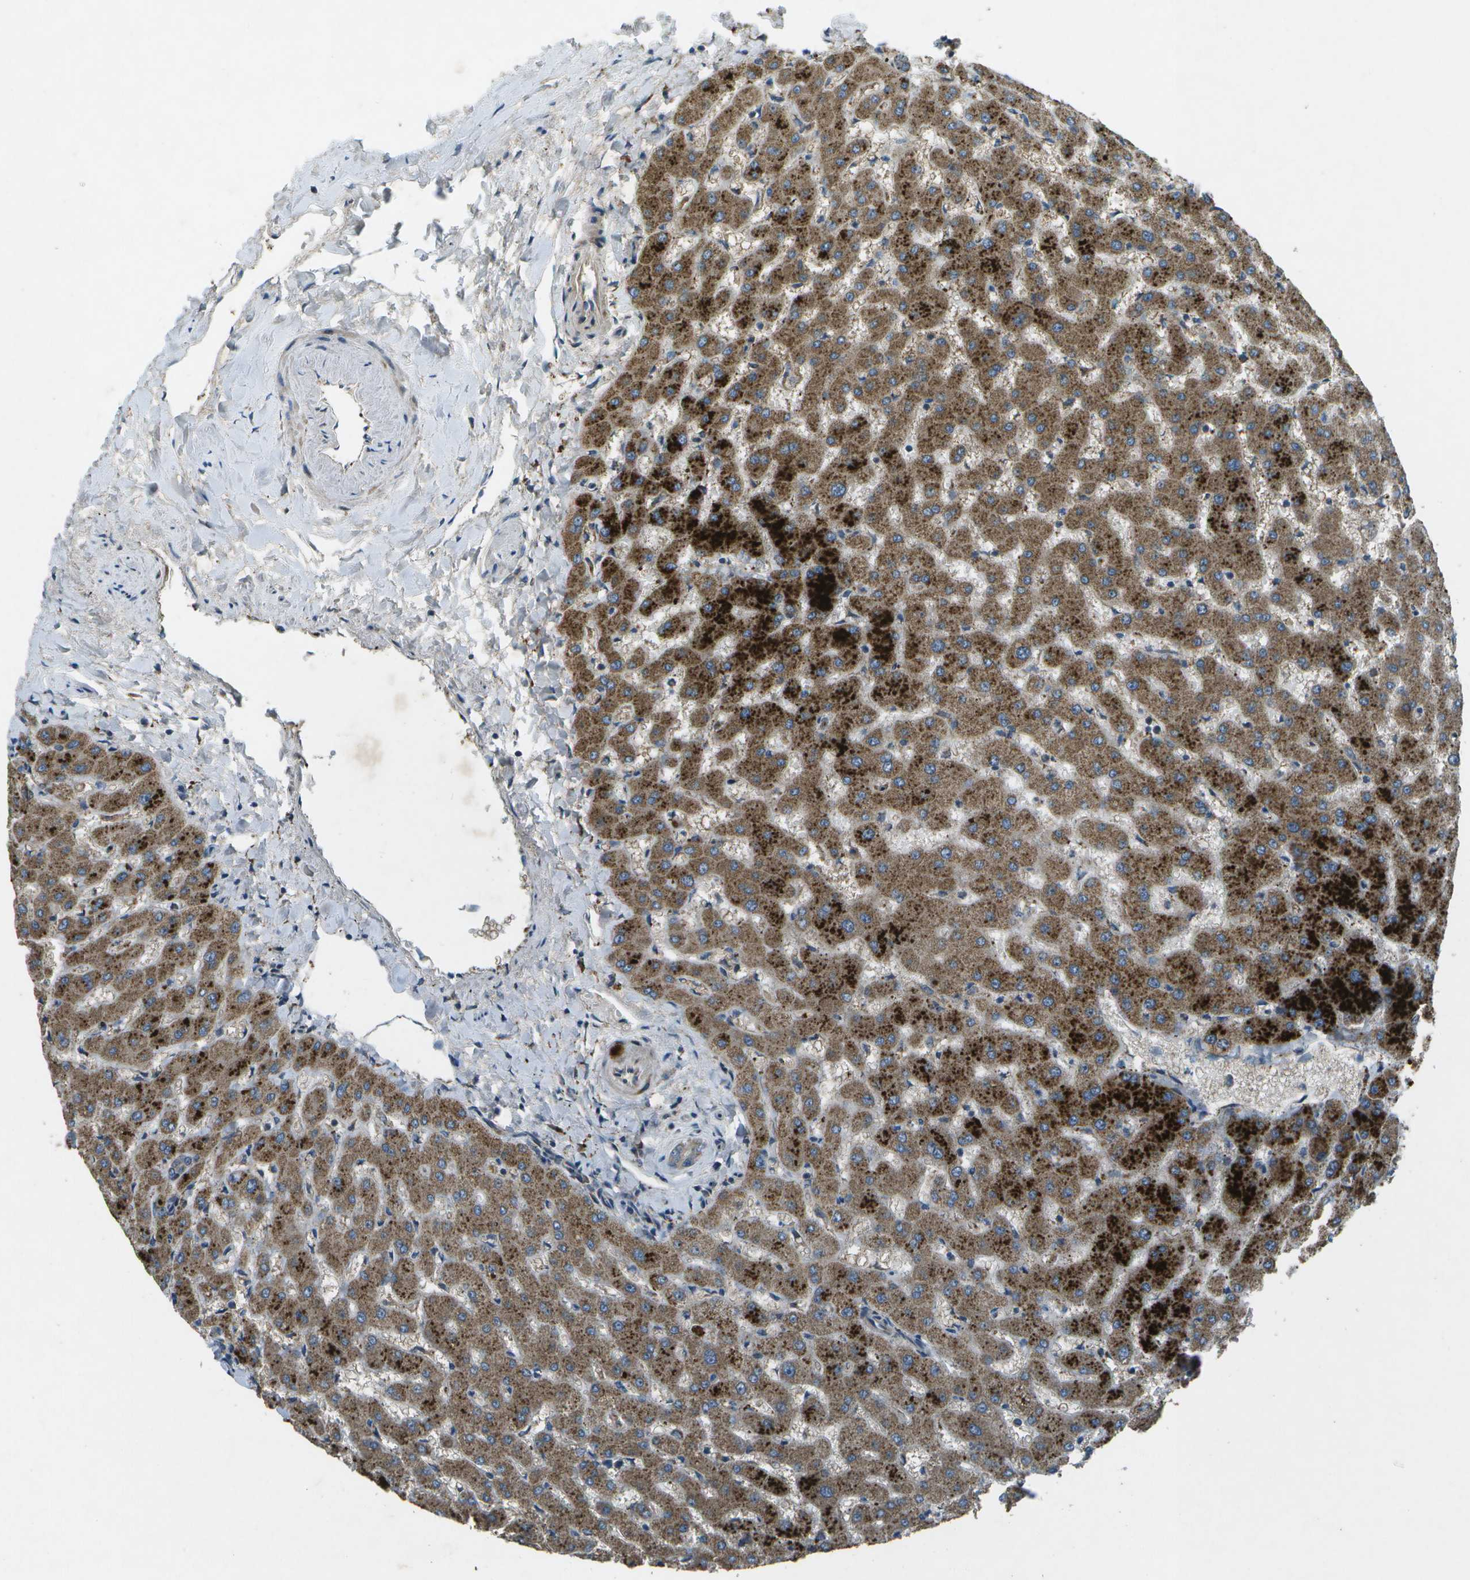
{"staining": {"intensity": "moderate", "quantity": ">75%", "location": "cytoplasmic/membranous"}, "tissue": "liver", "cell_type": "Cholangiocytes", "image_type": "normal", "snomed": [{"axis": "morphology", "description": "Normal tissue, NOS"}, {"axis": "topography", "description": "Liver"}], "caption": "Unremarkable liver reveals moderate cytoplasmic/membranous expression in about >75% of cholangiocytes The protein of interest is shown in brown color, while the nuclei are stained blue..", "gene": "PXYLP1", "patient": {"sex": "female", "age": 63}}